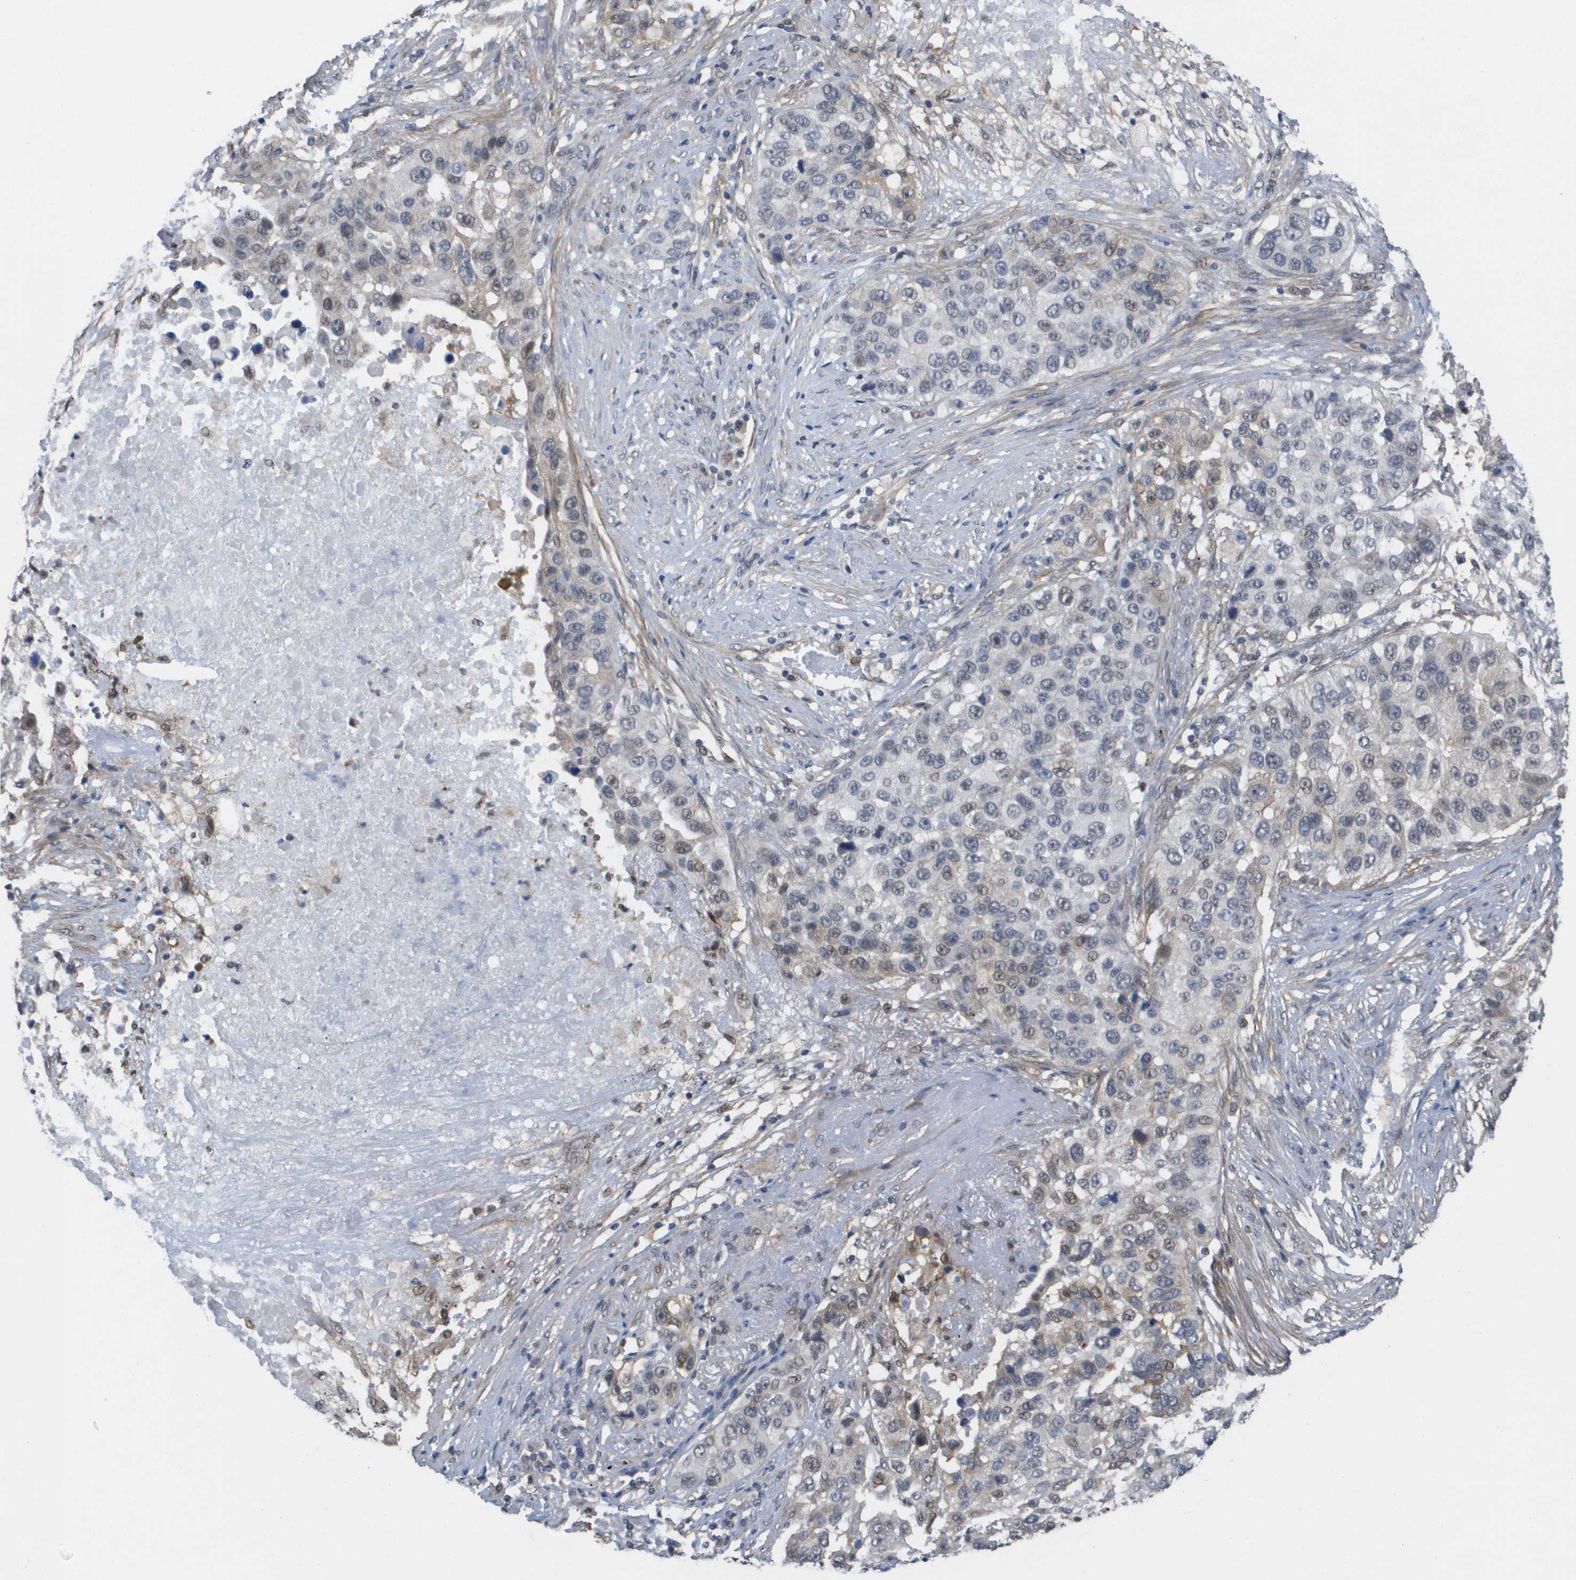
{"staining": {"intensity": "weak", "quantity": "<25%", "location": "nuclear"}, "tissue": "lung cancer", "cell_type": "Tumor cells", "image_type": "cancer", "snomed": [{"axis": "morphology", "description": "Squamous cell carcinoma, NOS"}, {"axis": "topography", "description": "Lung"}], "caption": "Immunohistochemistry photomicrograph of neoplastic tissue: human squamous cell carcinoma (lung) stained with DAB displays no significant protein staining in tumor cells. (Stains: DAB (3,3'-diaminobenzidine) immunohistochemistry (IHC) with hematoxylin counter stain, Microscopy: brightfield microscopy at high magnification).", "gene": "RNF112", "patient": {"sex": "male", "age": 57}}